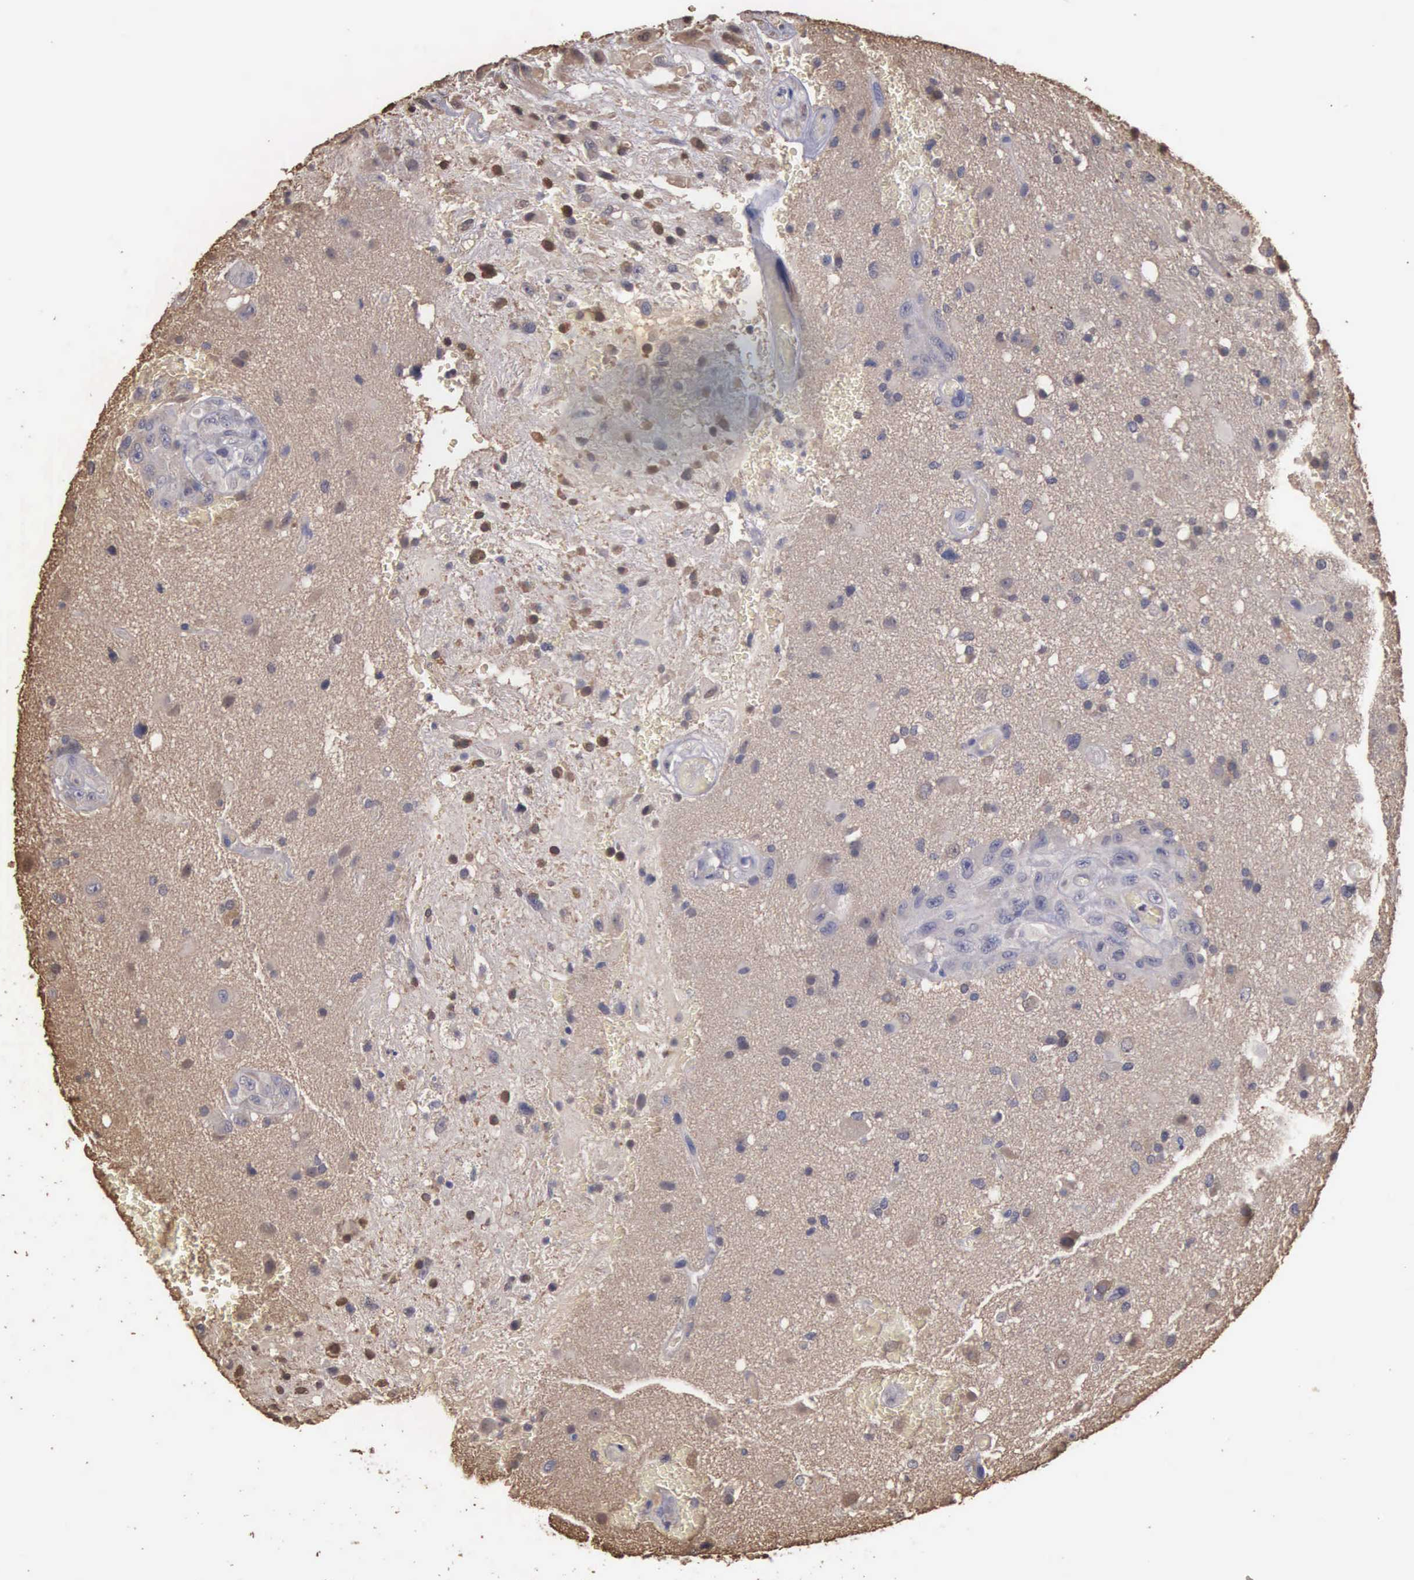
{"staining": {"intensity": "weak", "quantity": ">75%", "location": "cytoplasmic/membranous"}, "tissue": "glioma", "cell_type": "Tumor cells", "image_type": "cancer", "snomed": [{"axis": "morphology", "description": "Glioma, malignant, High grade"}, {"axis": "topography", "description": "Brain"}], "caption": "Tumor cells demonstrate low levels of weak cytoplasmic/membranous staining in about >75% of cells in malignant glioma (high-grade).", "gene": "ENO3", "patient": {"sex": "male", "age": 48}}